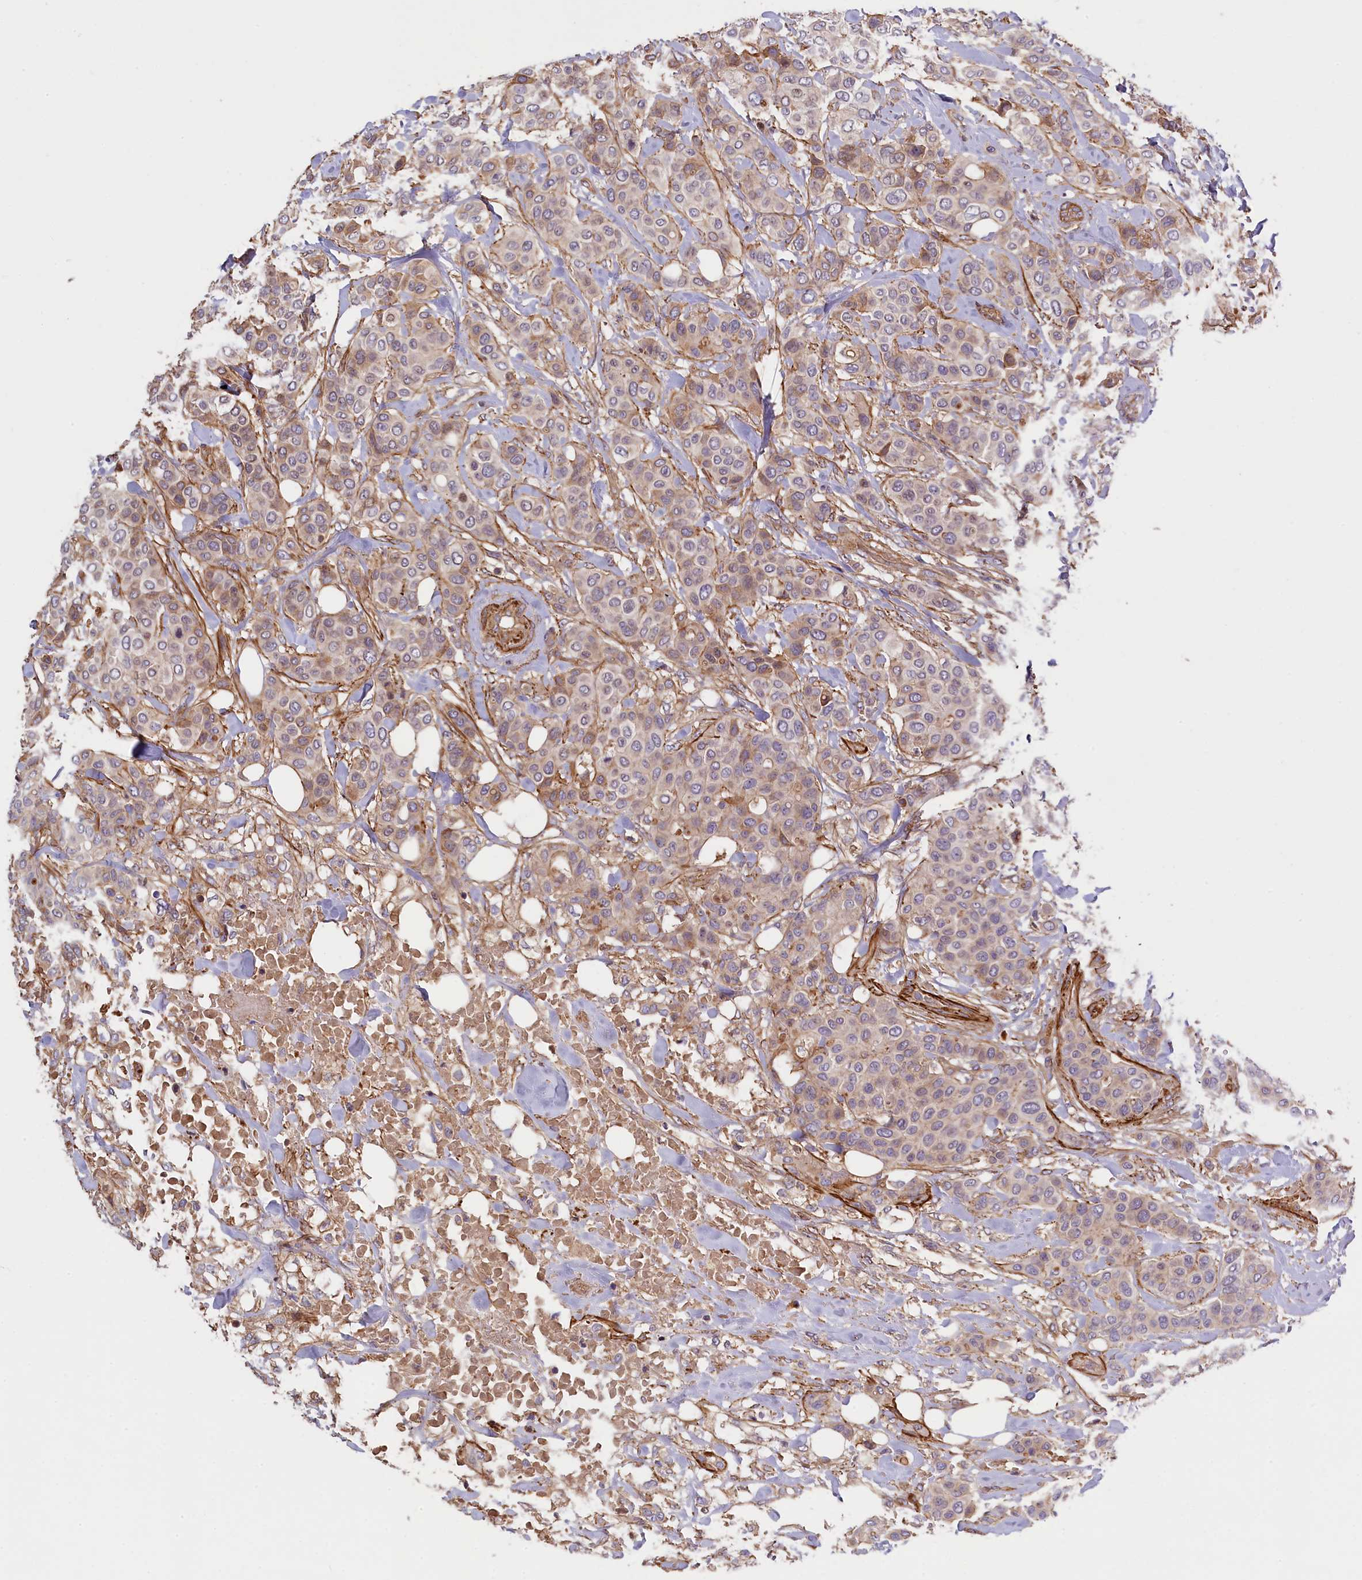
{"staining": {"intensity": "weak", "quantity": "25%-75%", "location": "cytoplasmic/membranous"}, "tissue": "breast cancer", "cell_type": "Tumor cells", "image_type": "cancer", "snomed": [{"axis": "morphology", "description": "Lobular carcinoma"}, {"axis": "topography", "description": "Breast"}], "caption": "There is low levels of weak cytoplasmic/membranous staining in tumor cells of breast cancer, as demonstrated by immunohistochemical staining (brown color).", "gene": "FUZ", "patient": {"sex": "female", "age": 51}}